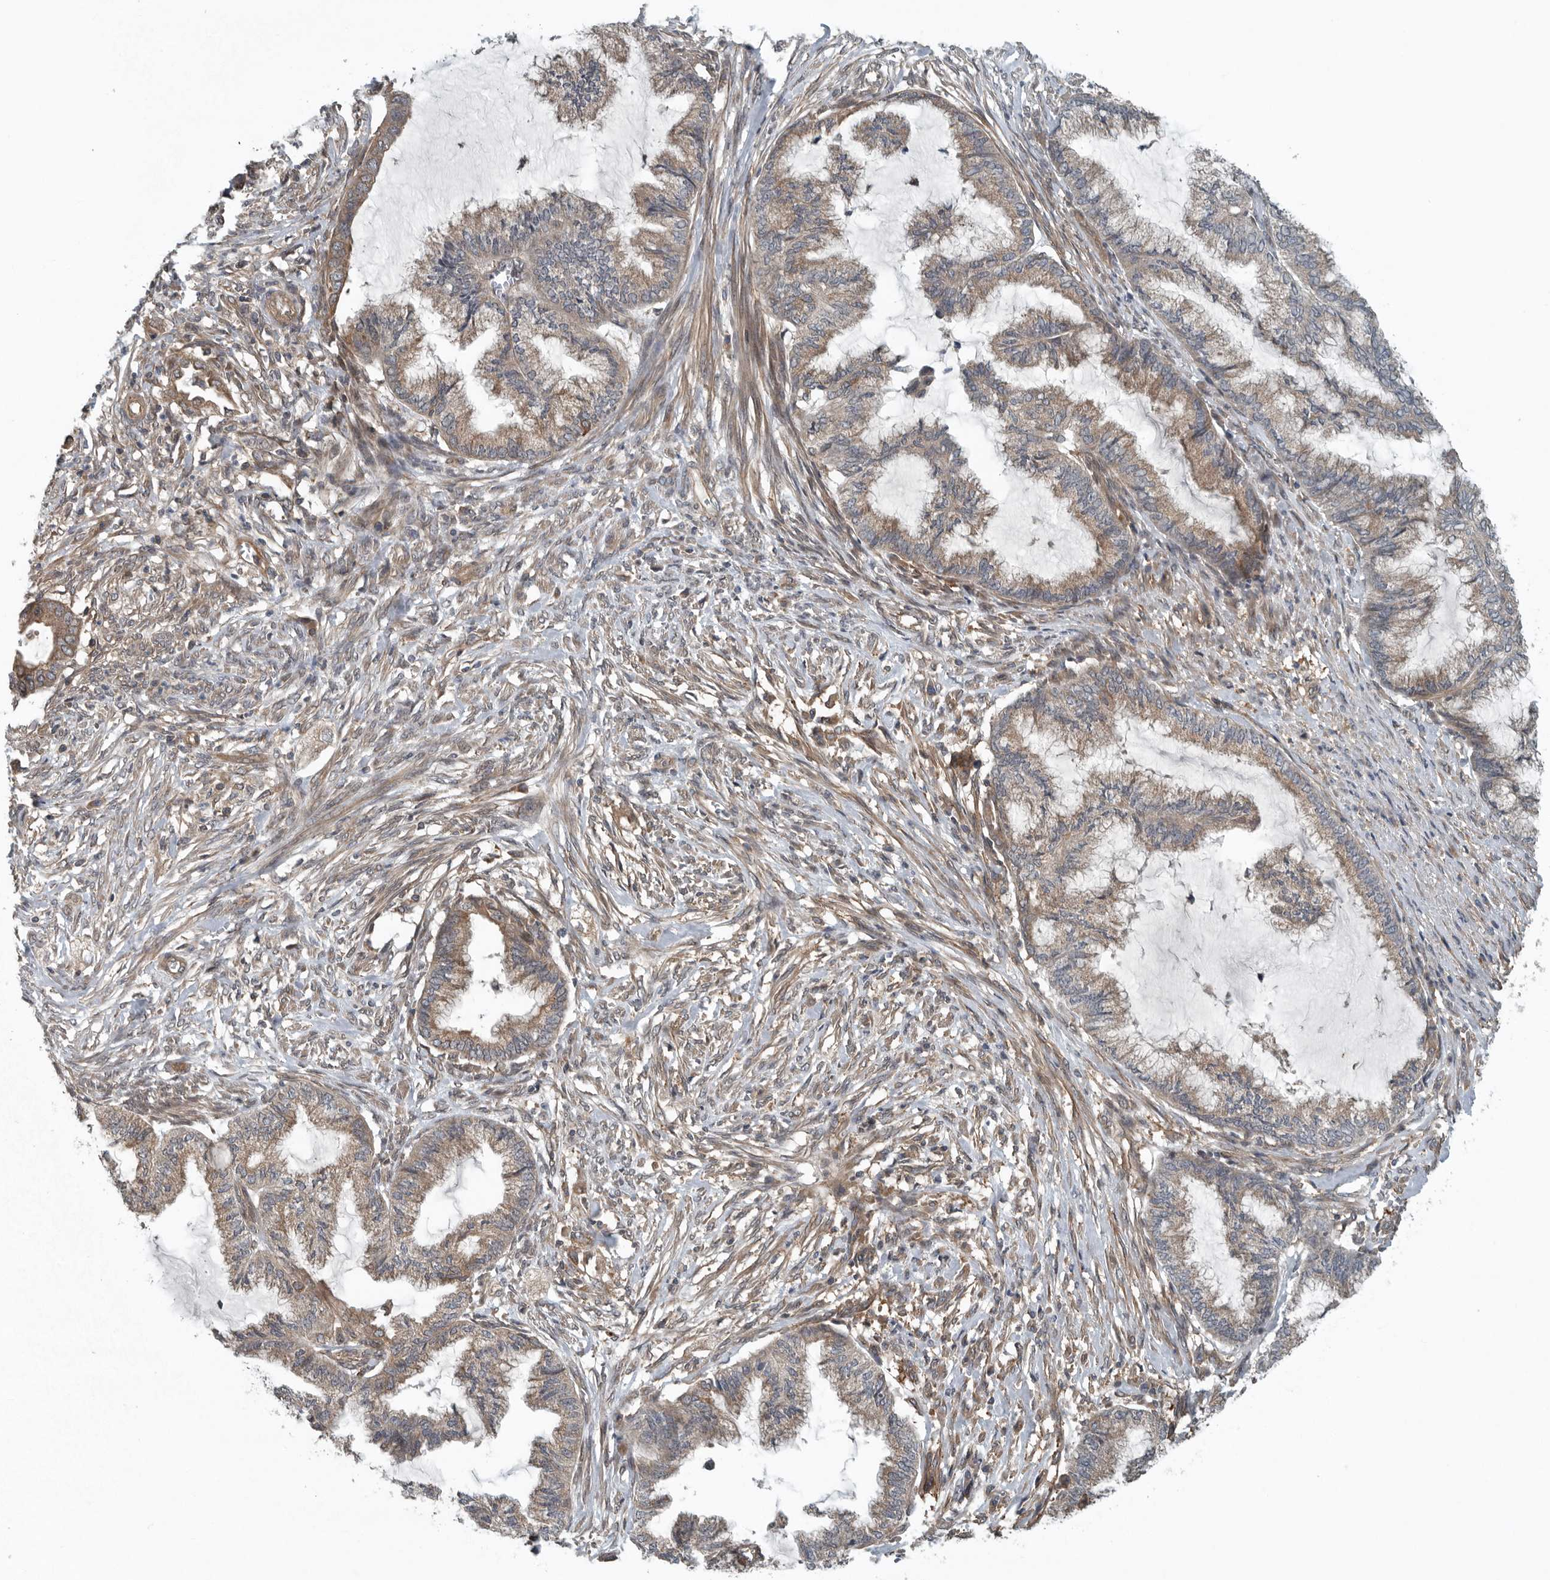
{"staining": {"intensity": "weak", "quantity": "25%-75%", "location": "cytoplasmic/membranous"}, "tissue": "endometrial cancer", "cell_type": "Tumor cells", "image_type": "cancer", "snomed": [{"axis": "morphology", "description": "Adenocarcinoma, NOS"}, {"axis": "topography", "description": "Endometrium"}], "caption": "High-magnification brightfield microscopy of adenocarcinoma (endometrial) stained with DAB (3,3'-diaminobenzidine) (brown) and counterstained with hematoxylin (blue). tumor cells exhibit weak cytoplasmic/membranous positivity is present in about25%-75% of cells. (Stains: DAB (3,3'-diaminobenzidine) in brown, nuclei in blue, Microscopy: brightfield microscopy at high magnification).", "gene": "AMFR", "patient": {"sex": "female", "age": 86}}